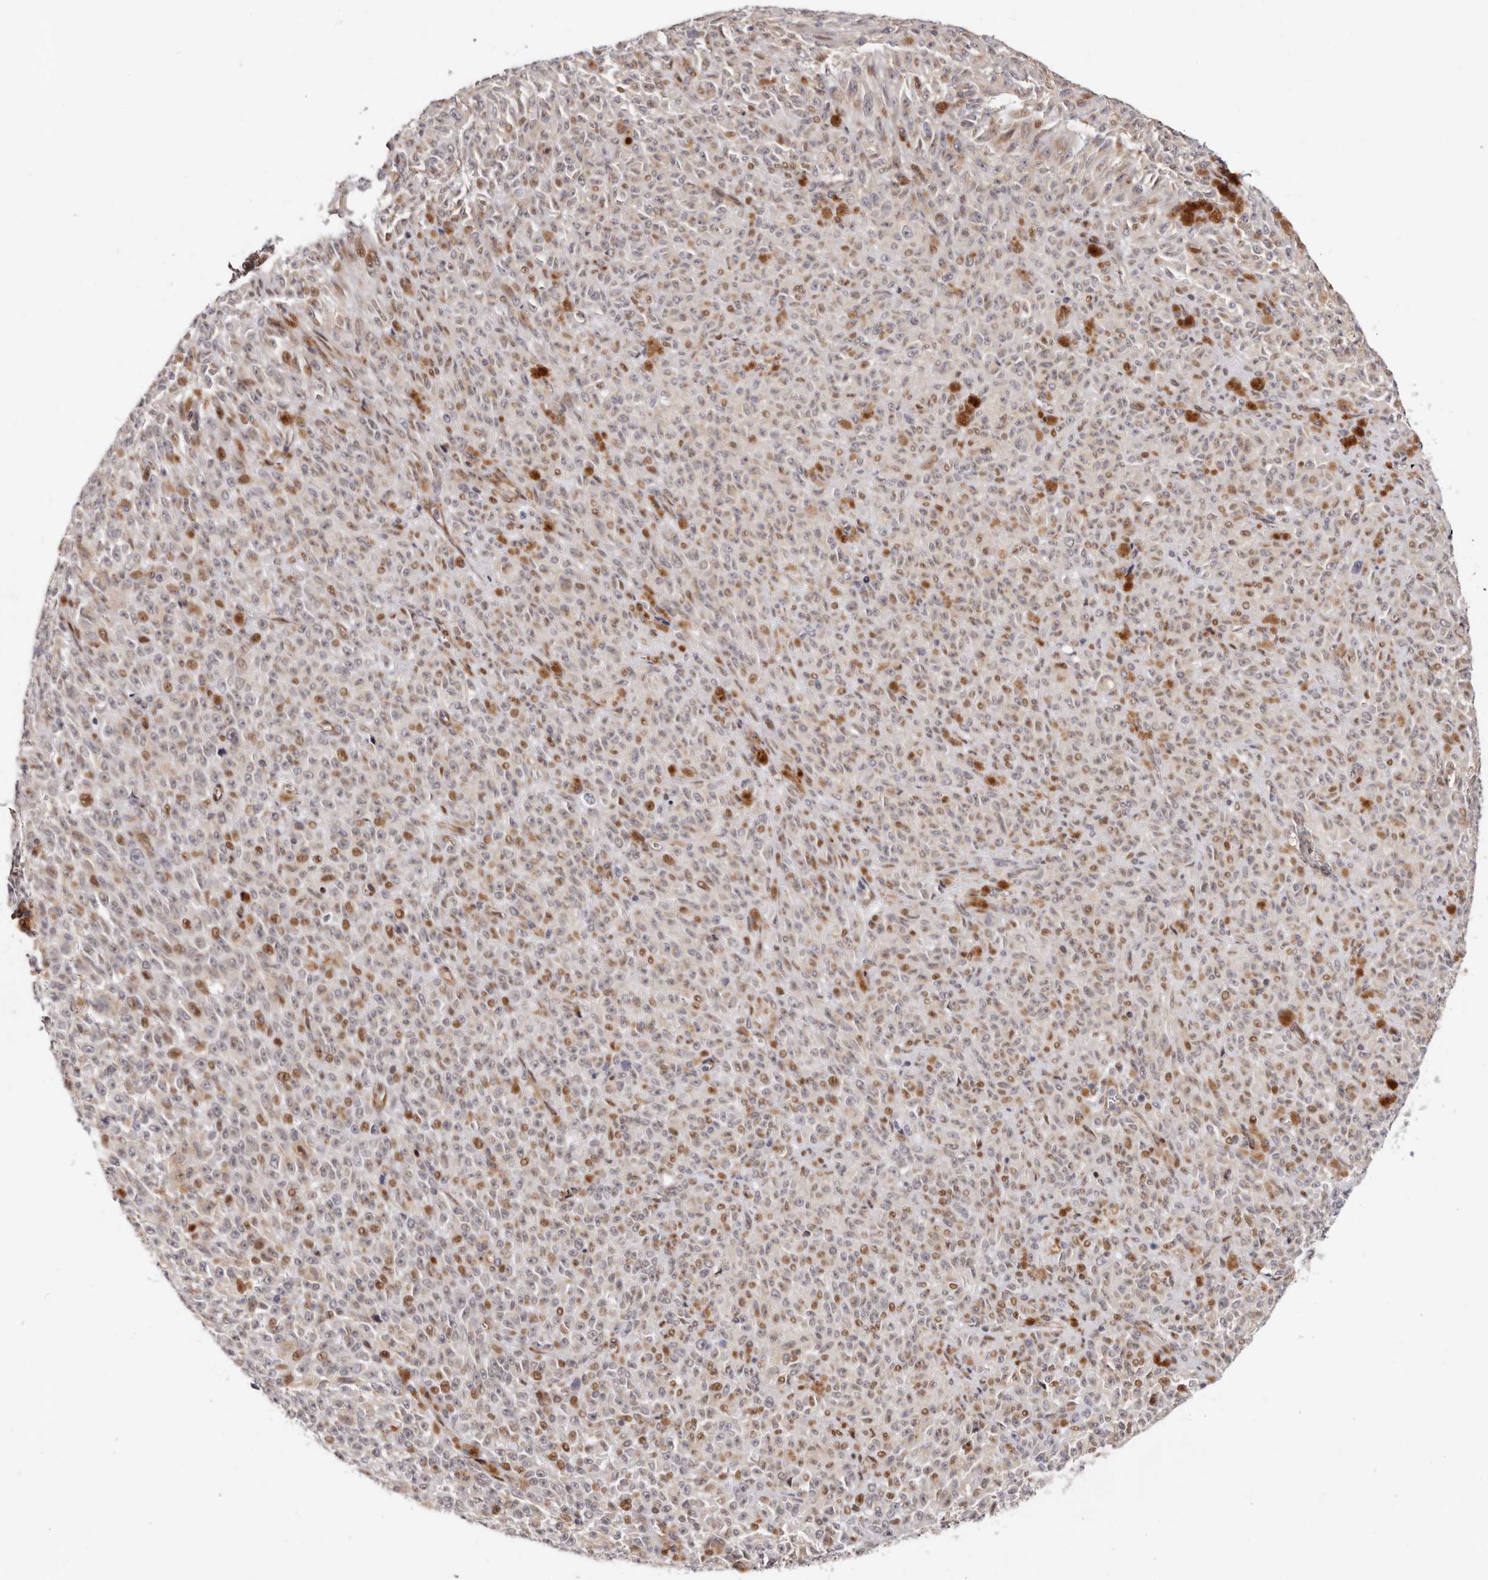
{"staining": {"intensity": "moderate", "quantity": "25%-75%", "location": "cytoplasmic/membranous,nuclear"}, "tissue": "melanoma", "cell_type": "Tumor cells", "image_type": "cancer", "snomed": [{"axis": "morphology", "description": "Malignant melanoma, NOS"}, {"axis": "topography", "description": "Skin"}], "caption": "A brown stain labels moderate cytoplasmic/membranous and nuclear staining of a protein in malignant melanoma tumor cells.", "gene": "EPHX3", "patient": {"sex": "female", "age": 82}}